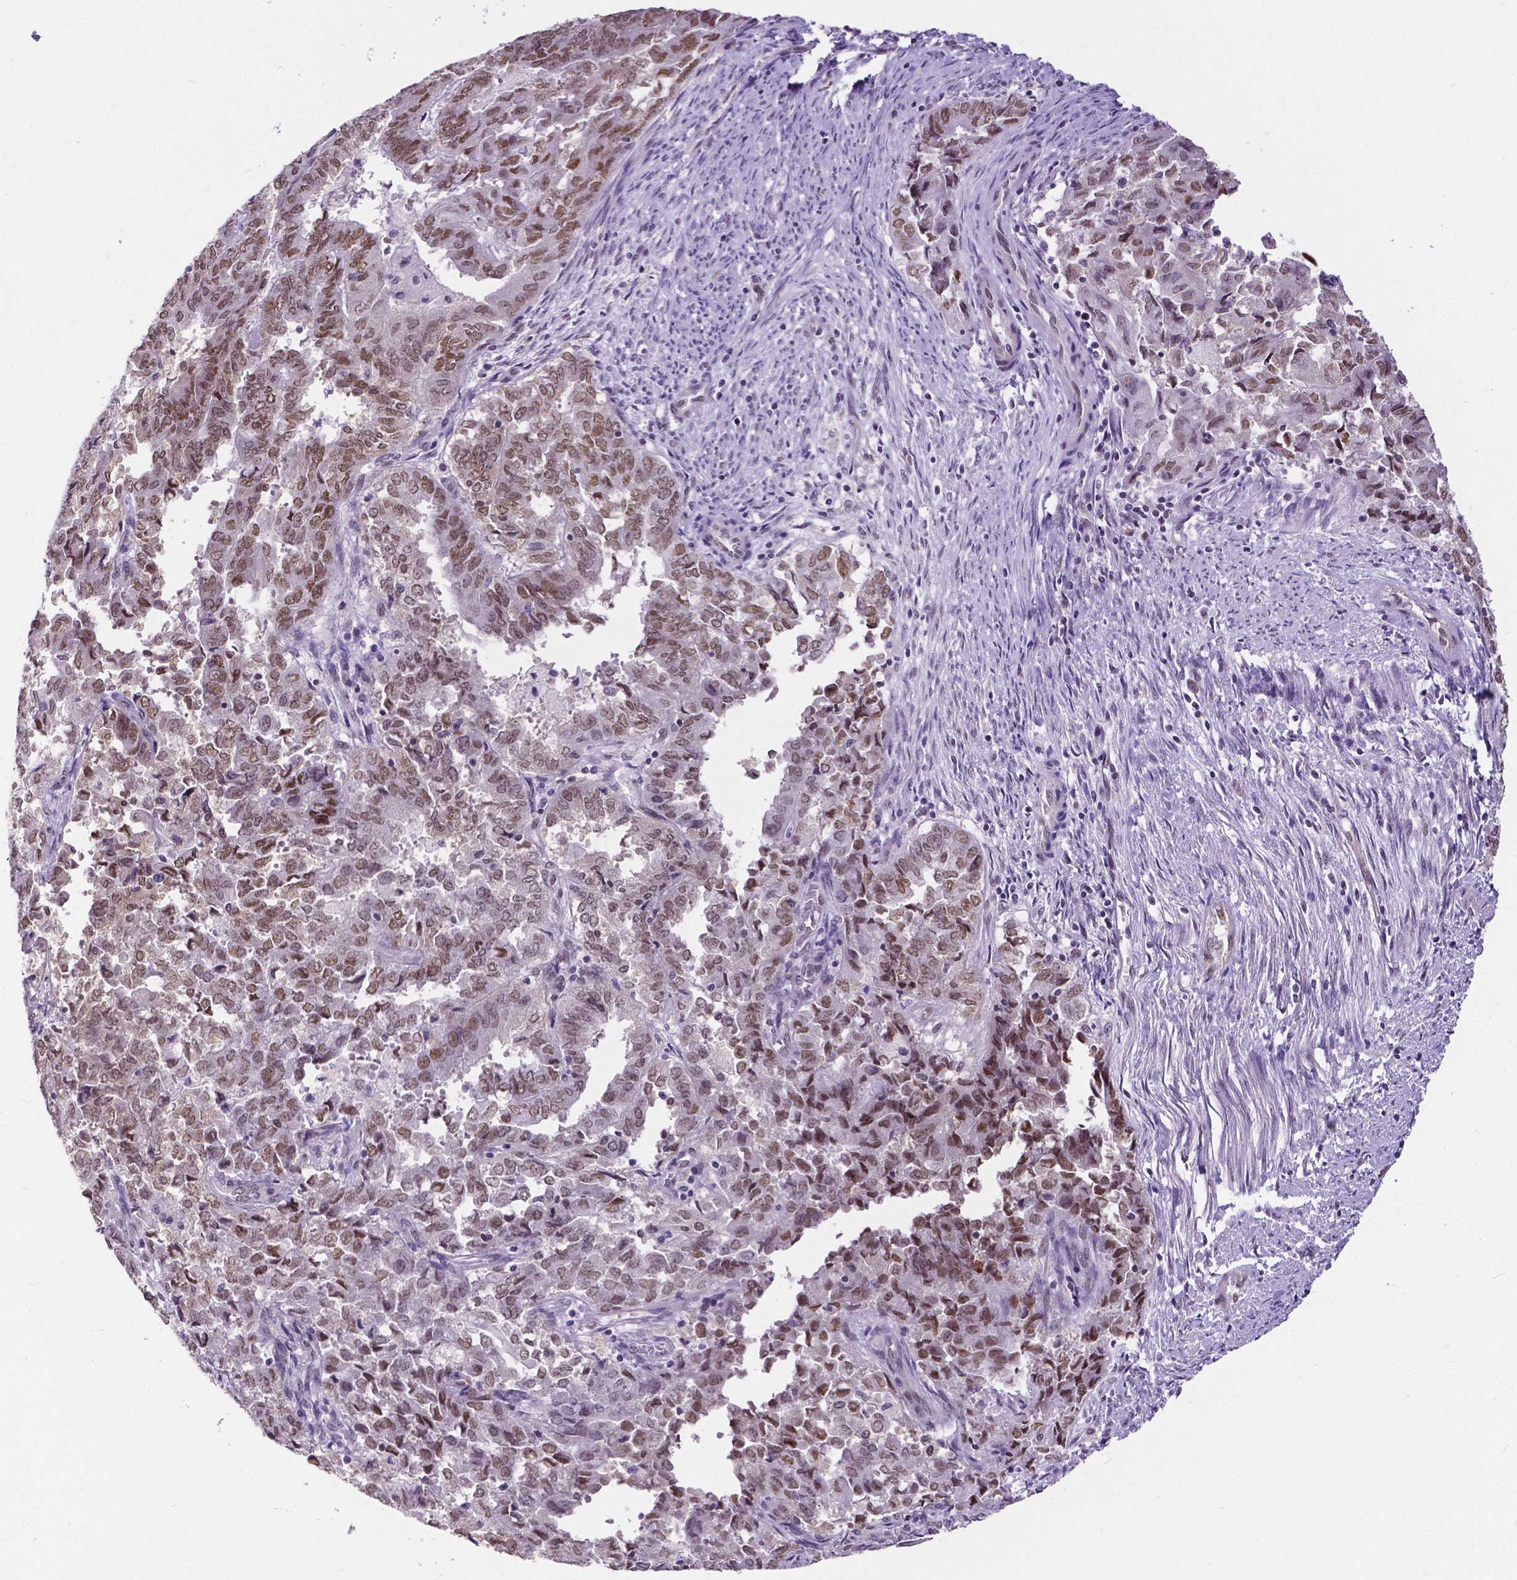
{"staining": {"intensity": "moderate", "quantity": ">75%", "location": "nuclear"}, "tissue": "endometrial cancer", "cell_type": "Tumor cells", "image_type": "cancer", "snomed": [{"axis": "morphology", "description": "Adenocarcinoma, NOS"}, {"axis": "topography", "description": "Endometrium"}], "caption": "Endometrial cancer (adenocarcinoma) tissue reveals moderate nuclear staining in approximately >75% of tumor cells", "gene": "ATRX", "patient": {"sex": "female", "age": 72}}